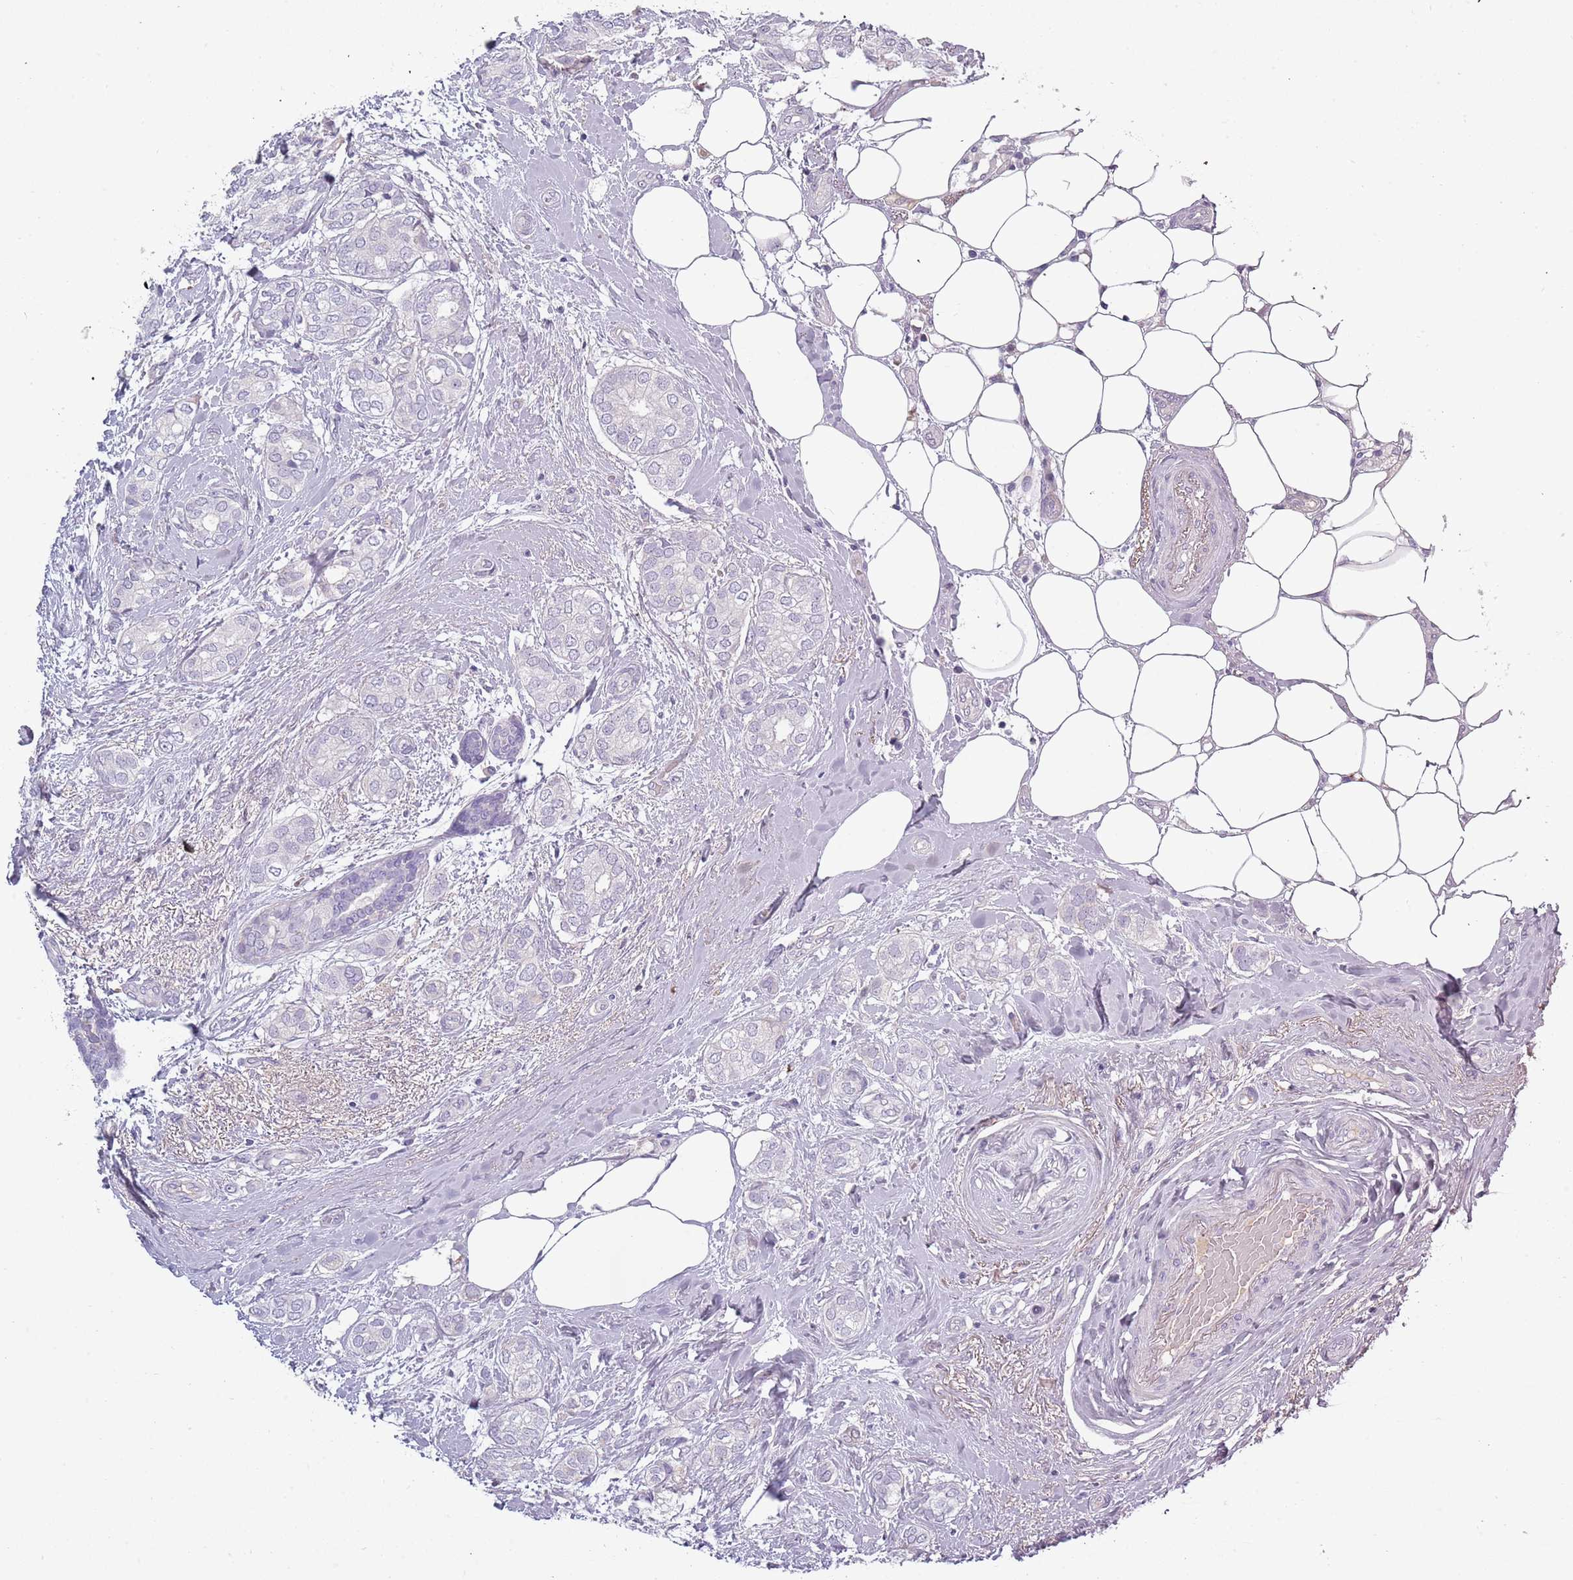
{"staining": {"intensity": "negative", "quantity": "none", "location": "none"}, "tissue": "breast cancer", "cell_type": "Tumor cells", "image_type": "cancer", "snomed": [{"axis": "morphology", "description": "Duct carcinoma"}, {"axis": "topography", "description": "Breast"}], "caption": "Tumor cells show no significant staining in breast cancer (intraductal carcinoma). (DAB (3,3'-diaminobenzidine) IHC, high magnification).", "gene": "TNFRSF6B", "patient": {"sex": "female", "age": 73}}